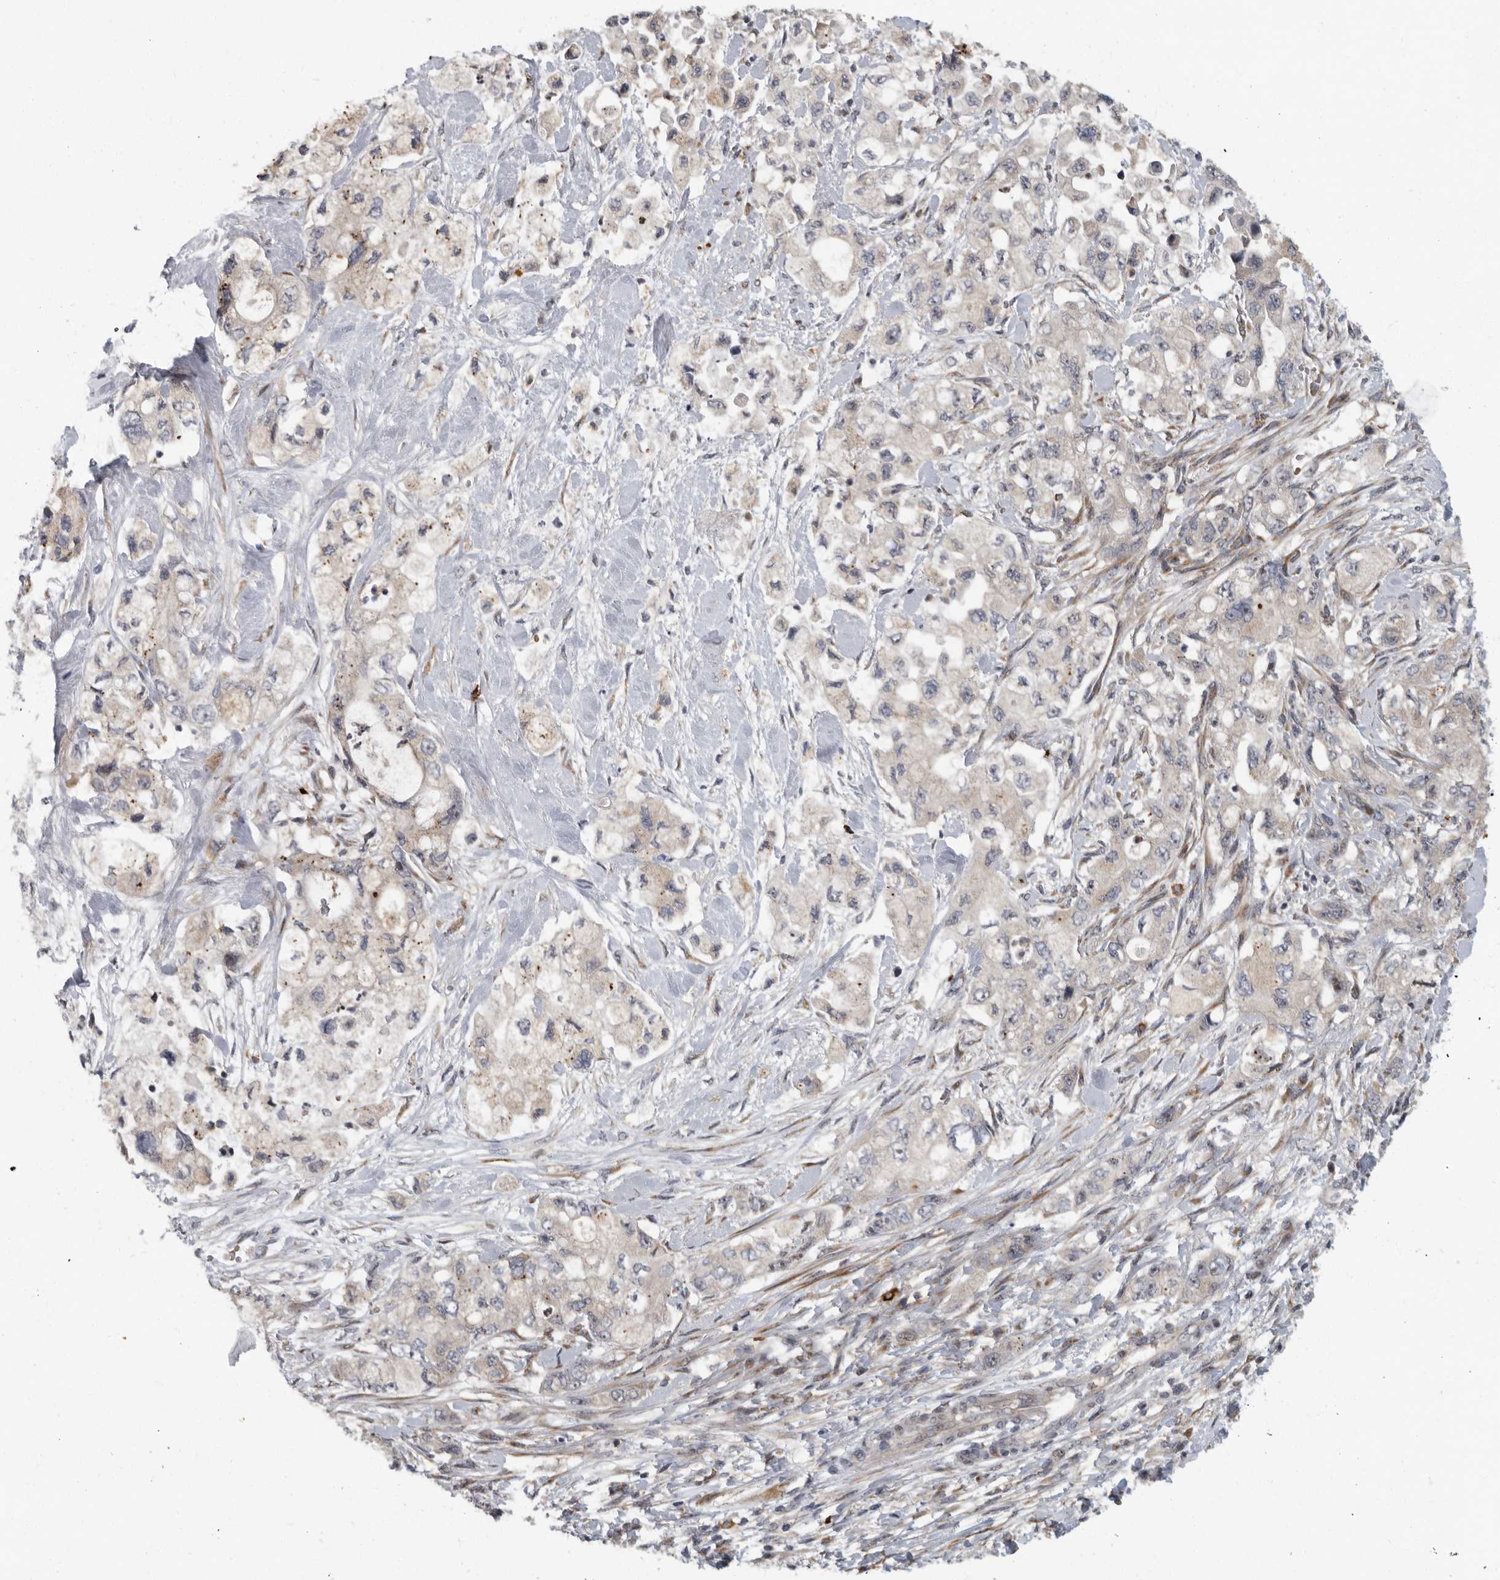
{"staining": {"intensity": "moderate", "quantity": "<25%", "location": "cytoplasmic/membranous"}, "tissue": "pancreatic cancer", "cell_type": "Tumor cells", "image_type": "cancer", "snomed": [{"axis": "morphology", "description": "Adenocarcinoma, NOS"}, {"axis": "topography", "description": "Pancreas"}], "caption": "High-power microscopy captured an immunohistochemistry image of adenocarcinoma (pancreatic), revealing moderate cytoplasmic/membranous expression in about <25% of tumor cells.", "gene": "PDCD11", "patient": {"sex": "female", "age": 73}}